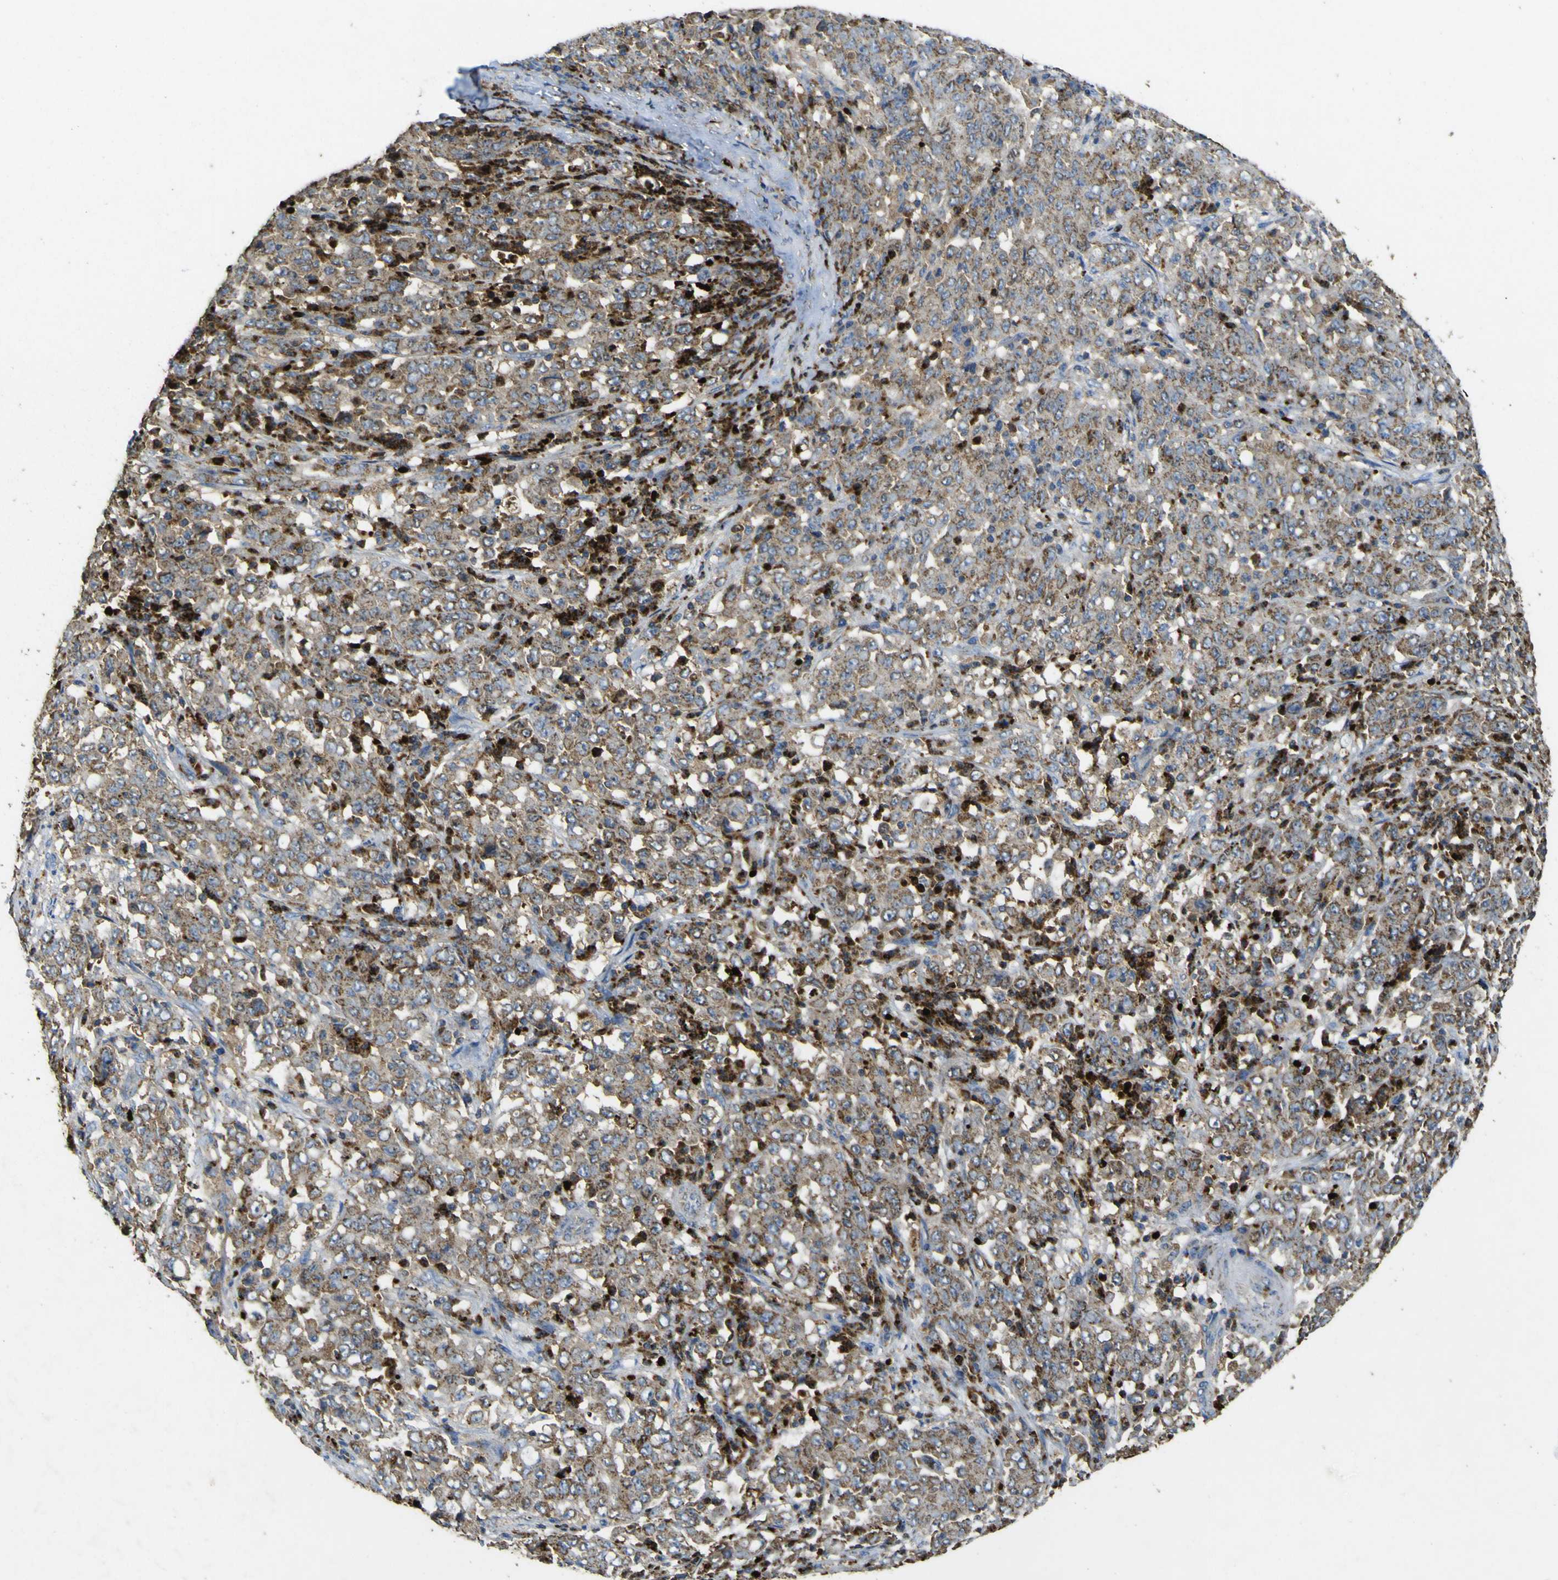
{"staining": {"intensity": "moderate", "quantity": ">75%", "location": "cytoplasmic/membranous"}, "tissue": "stomach cancer", "cell_type": "Tumor cells", "image_type": "cancer", "snomed": [{"axis": "morphology", "description": "Adenocarcinoma, NOS"}, {"axis": "topography", "description": "Stomach, lower"}], "caption": "Stomach cancer stained with a protein marker displays moderate staining in tumor cells.", "gene": "ACSL3", "patient": {"sex": "female", "age": 71}}